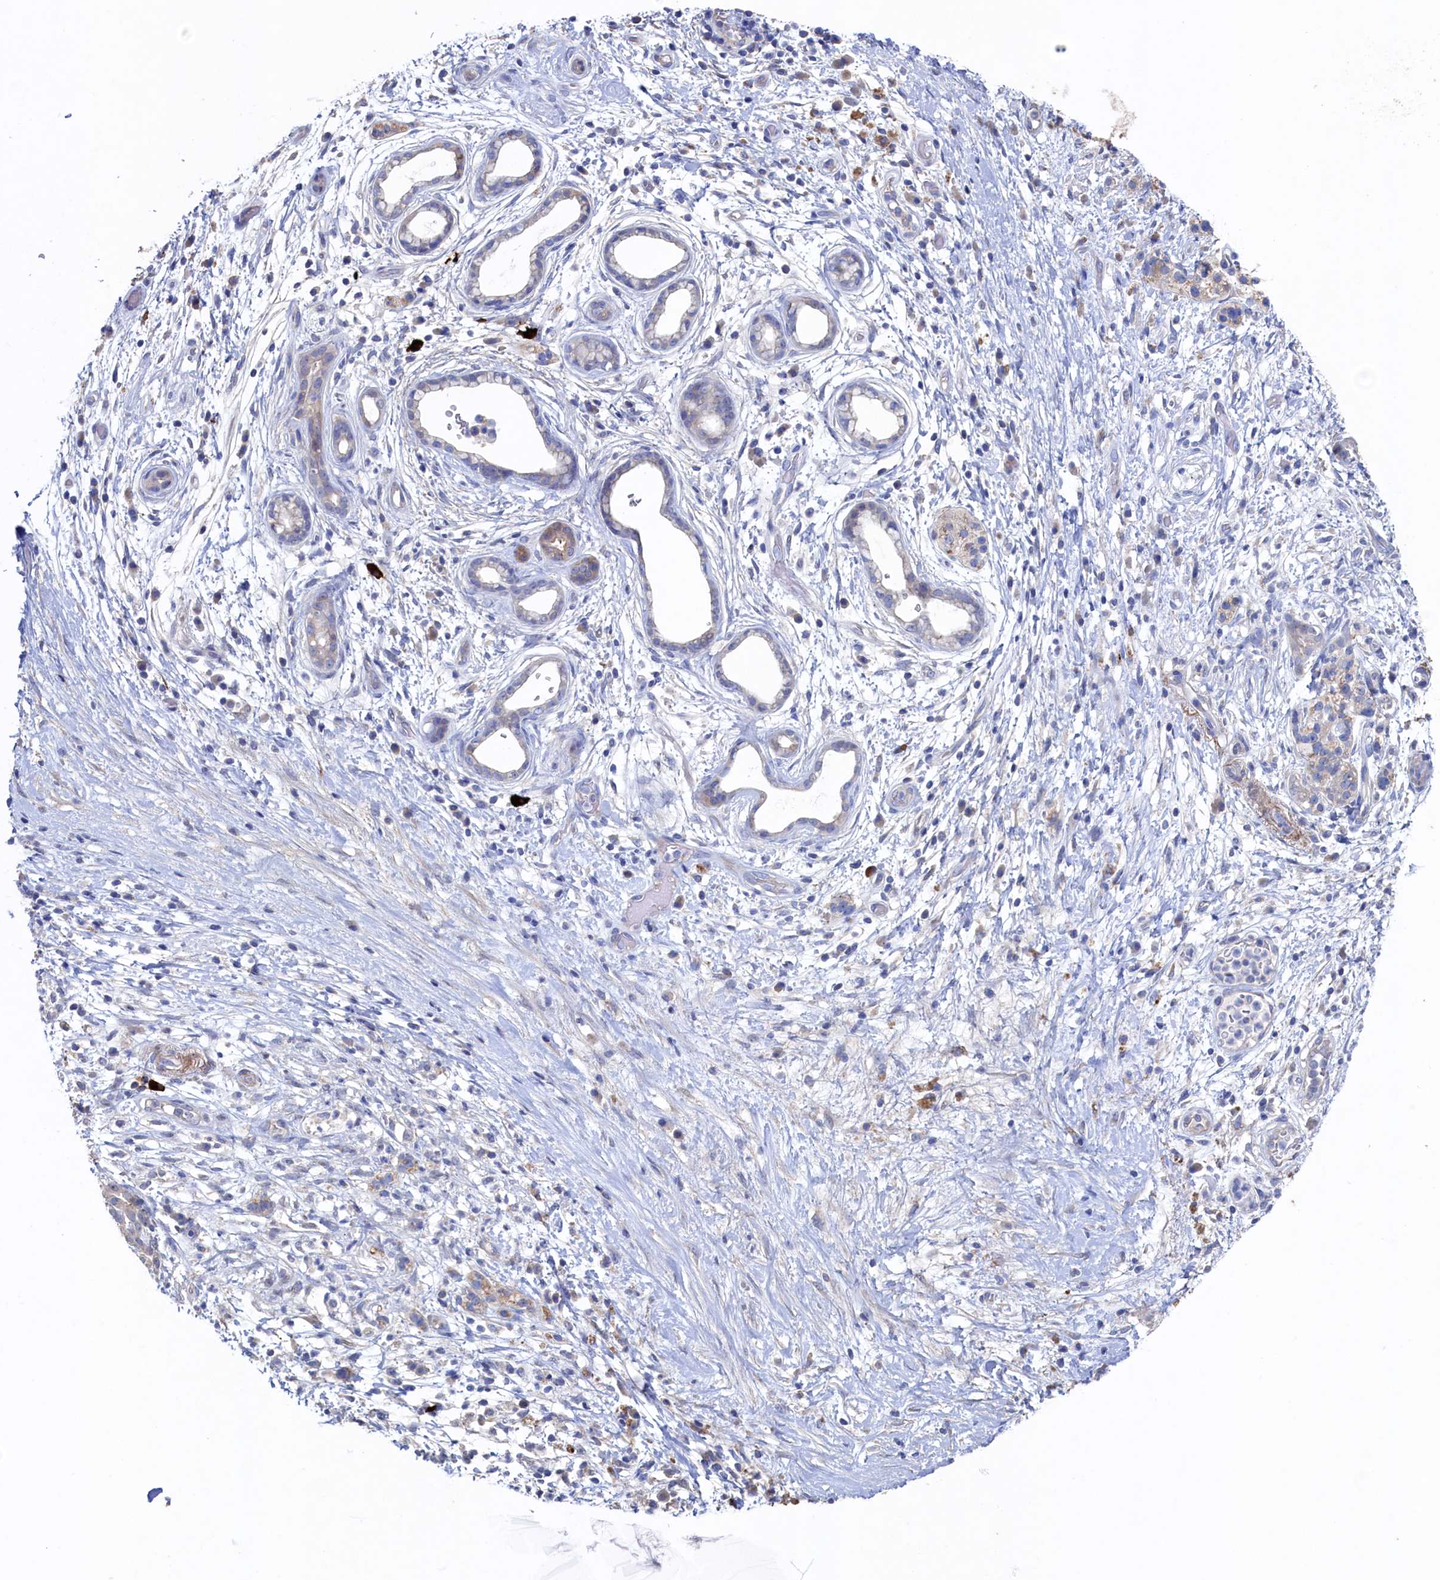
{"staining": {"intensity": "negative", "quantity": "none", "location": "none"}, "tissue": "pancreatic cancer", "cell_type": "Tumor cells", "image_type": "cancer", "snomed": [{"axis": "morphology", "description": "Adenocarcinoma, NOS"}, {"axis": "topography", "description": "Pancreas"}], "caption": "This is an immunohistochemistry (IHC) image of adenocarcinoma (pancreatic). There is no positivity in tumor cells.", "gene": "CBLIF", "patient": {"sex": "female", "age": 73}}